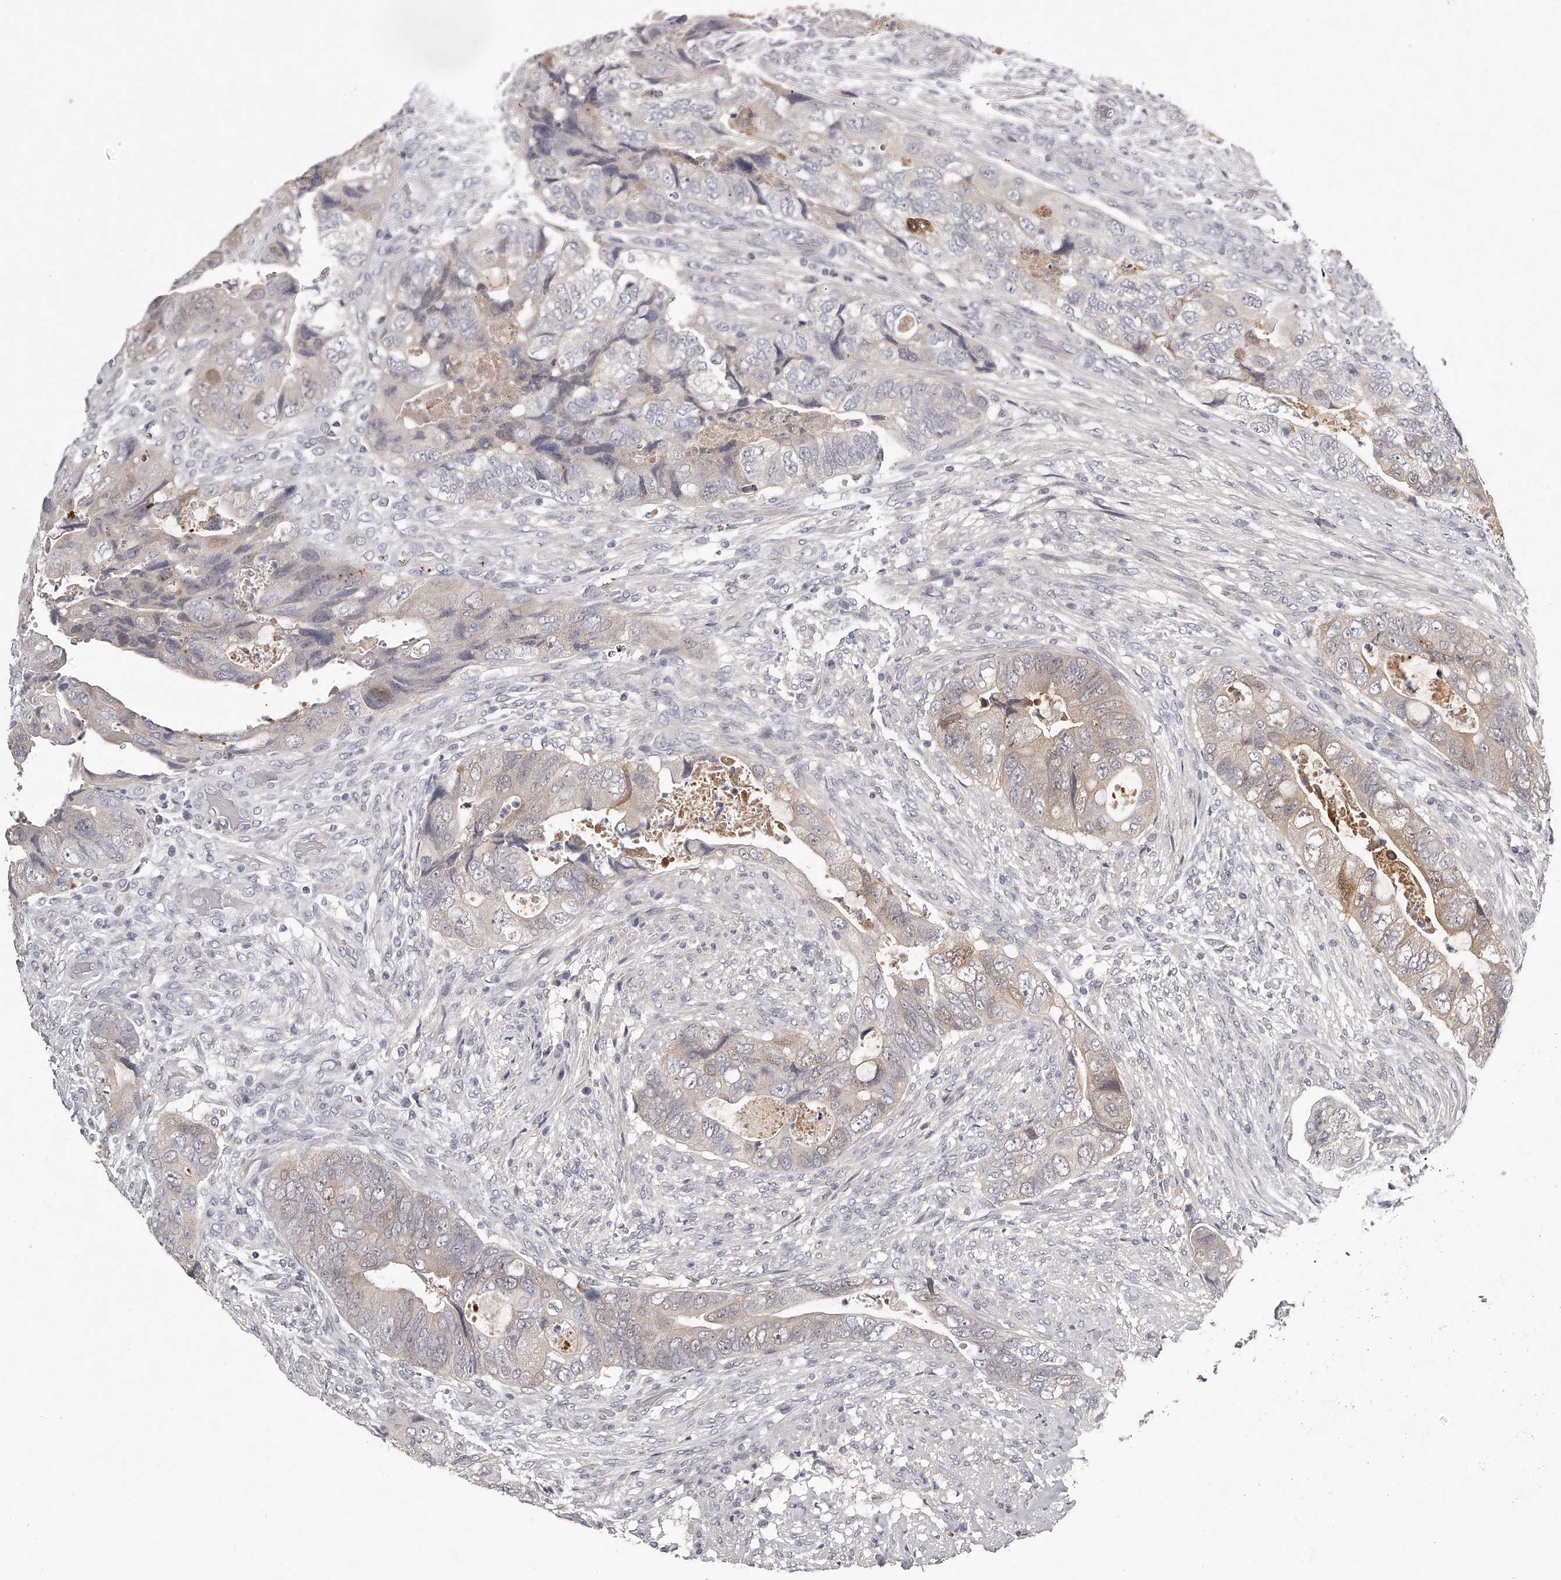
{"staining": {"intensity": "weak", "quantity": "25%-75%", "location": "cytoplasmic/membranous"}, "tissue": "colorectal cancer", "cell_type": "Tumor cells", "image_type": "cancer", "snomed": [{"axis": "morphology", "description": "Adenocarcinoma, NOS"}, {"axis": "topography", "description": "Rectum"}], "caption": "Immunohistochemistry staining of colorectal adenocarcinoma, which reveals low levels of weak cytoplasmic/membranous staining in about 25%-75% of tumor cells indicating weak cytoplasmic/membranous protein staining. The staining was performed using DAB (brown) for protein detection and nuclei were counterstained in hematoxylin (blue).", "gene": "GGCT", "patient": {"sex": "male", "age": 63}}